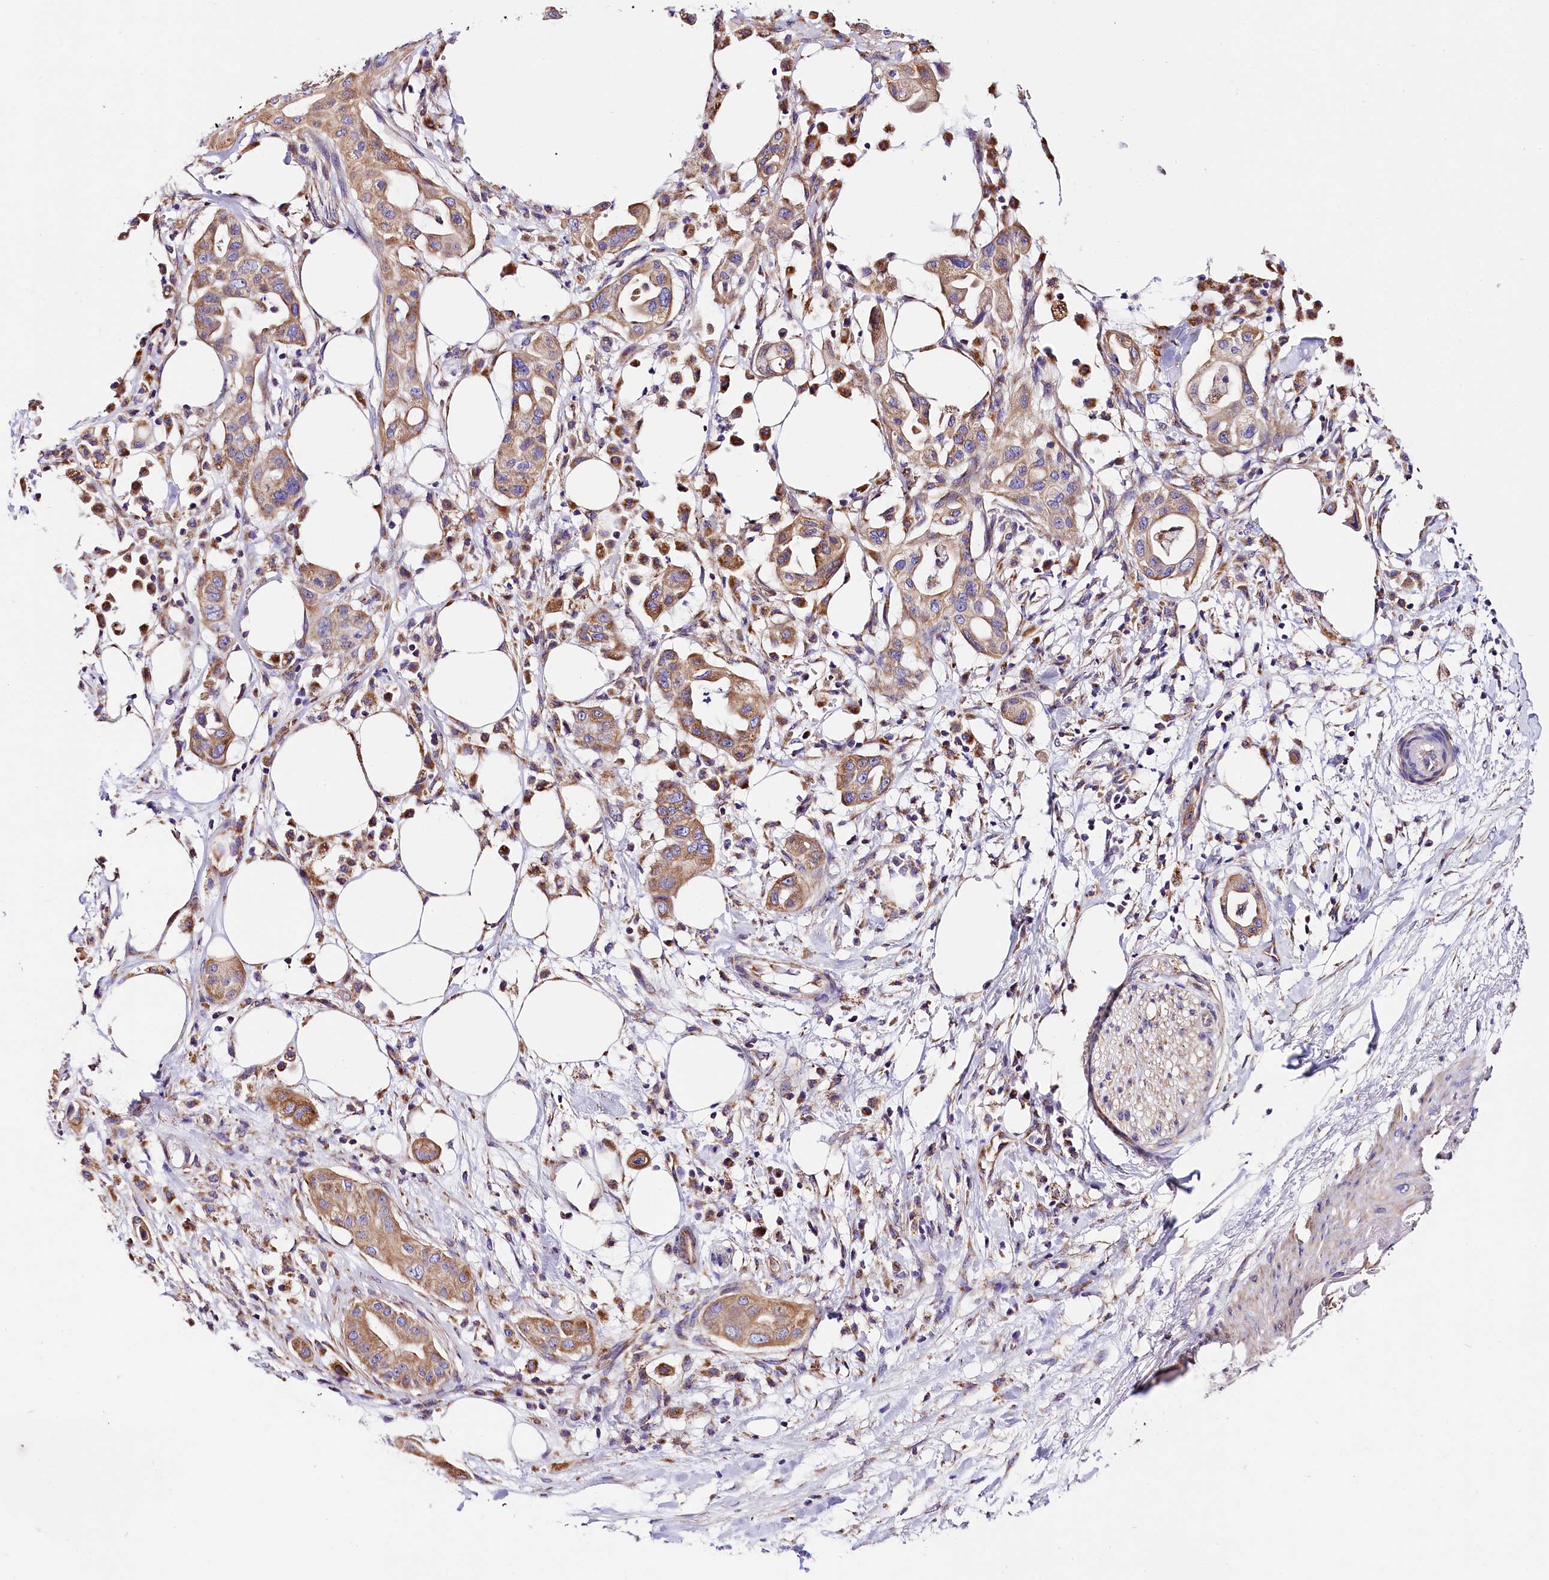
{"staining": {"intensity": "moderate", "quantity": ">75%", "location": "cytoplasmic/membranous"}, "tissue": "pancreatic cancer", "cell_type": "Tumor cells", "image_type": "cancer", "snomed": [{"axis": "morphology", "description": "Adenocarcinoma, NOS"}, {"axis": "topography", "description": "Pancreas"}], "caption": "This is a micrograph of IHC staining of pancreatic cancer, which shows moderate positivity in the cytoplasmic/membranous of tumor cells.", "gene": "ACAA2", "patient": {"sex": "male", "age": 68}}